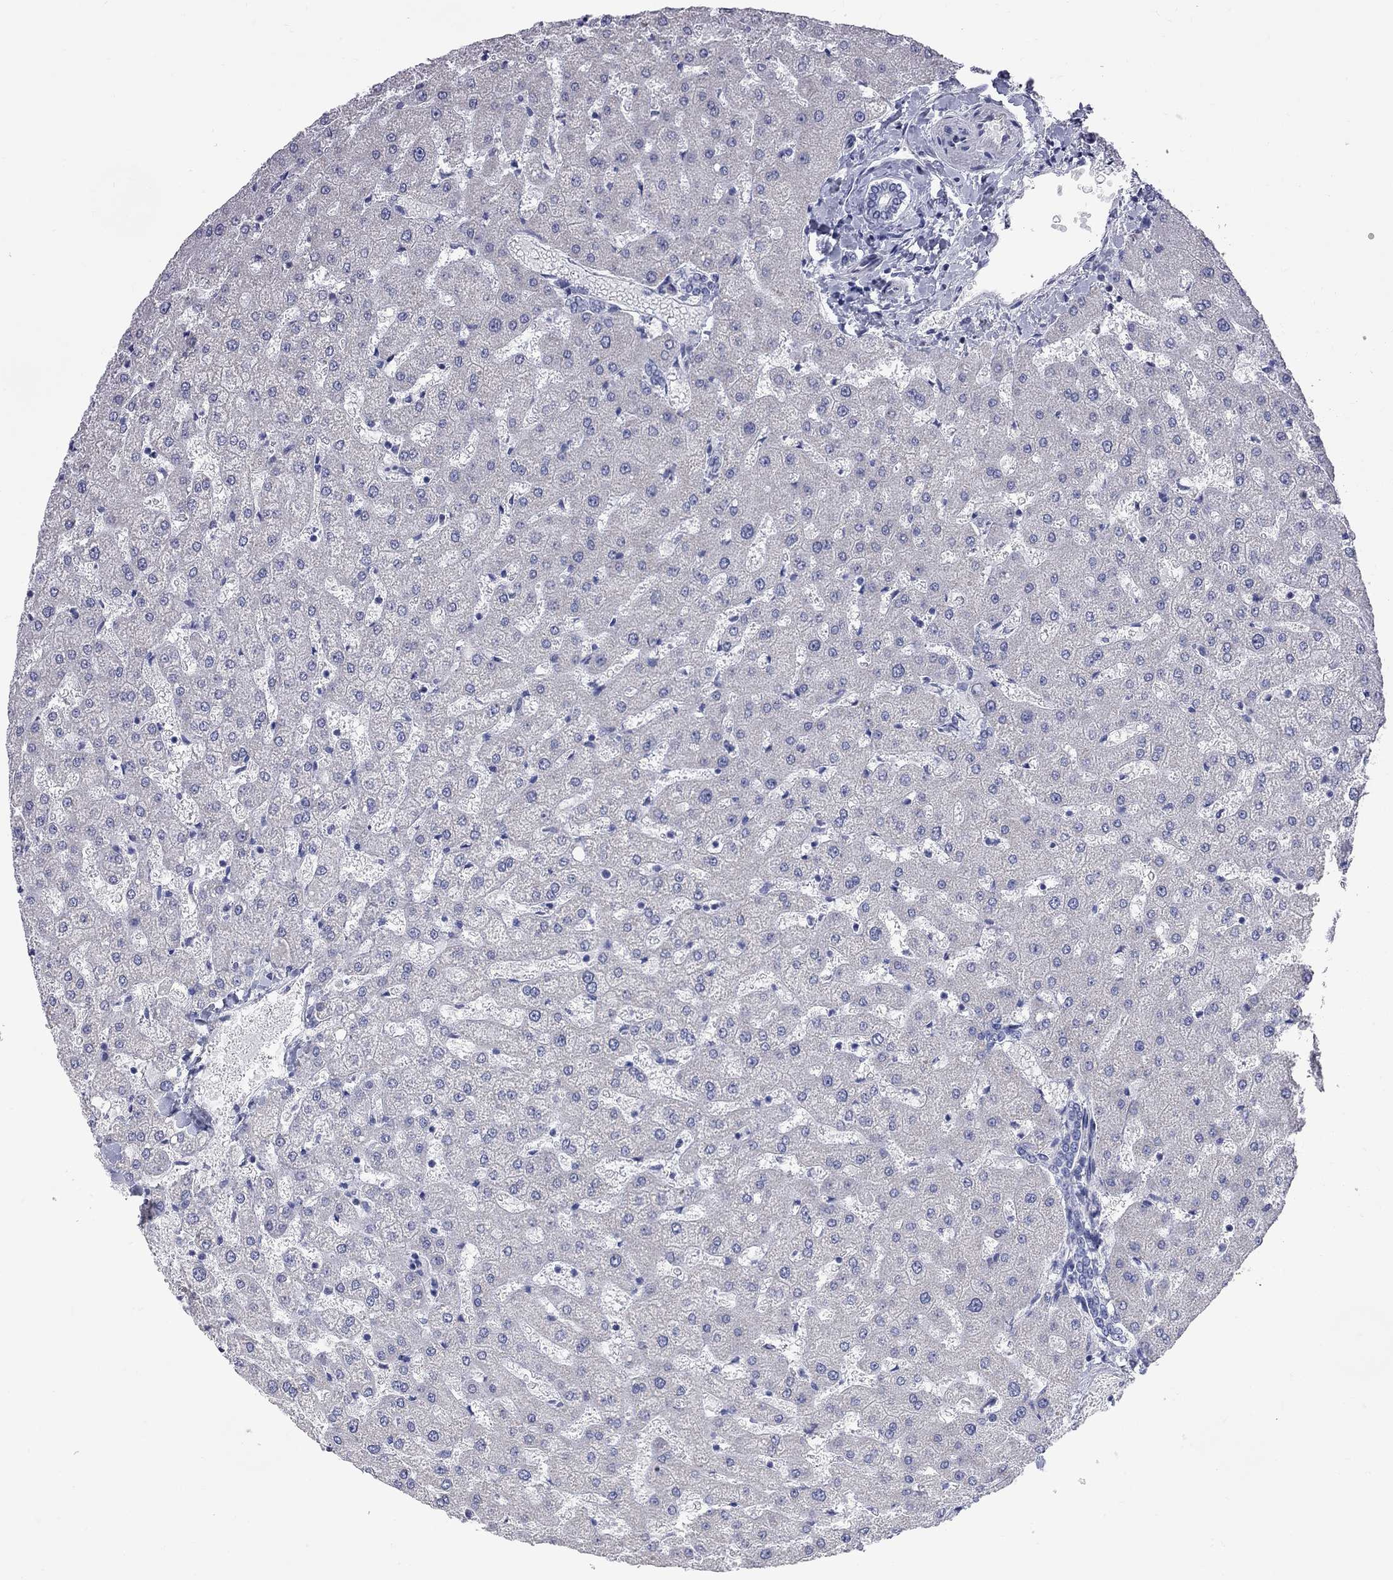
{"staining": {"intensity": "negative", "quantity": "none", "location": "none"}, "tissue": "liver", "cell_type": "Cholangiocytes", "image_type": "normal", "snomed": [{"axis": "morphology", "description": "Normal tissue, NOS"}, {"axis": "topography", "description": "Liver"}], "caption": "The histopathology image displays no staining of cholangiocytes in unremarkable liver.", "gene": "KCND2", "patient": {"sex": "female", "age": 50}}